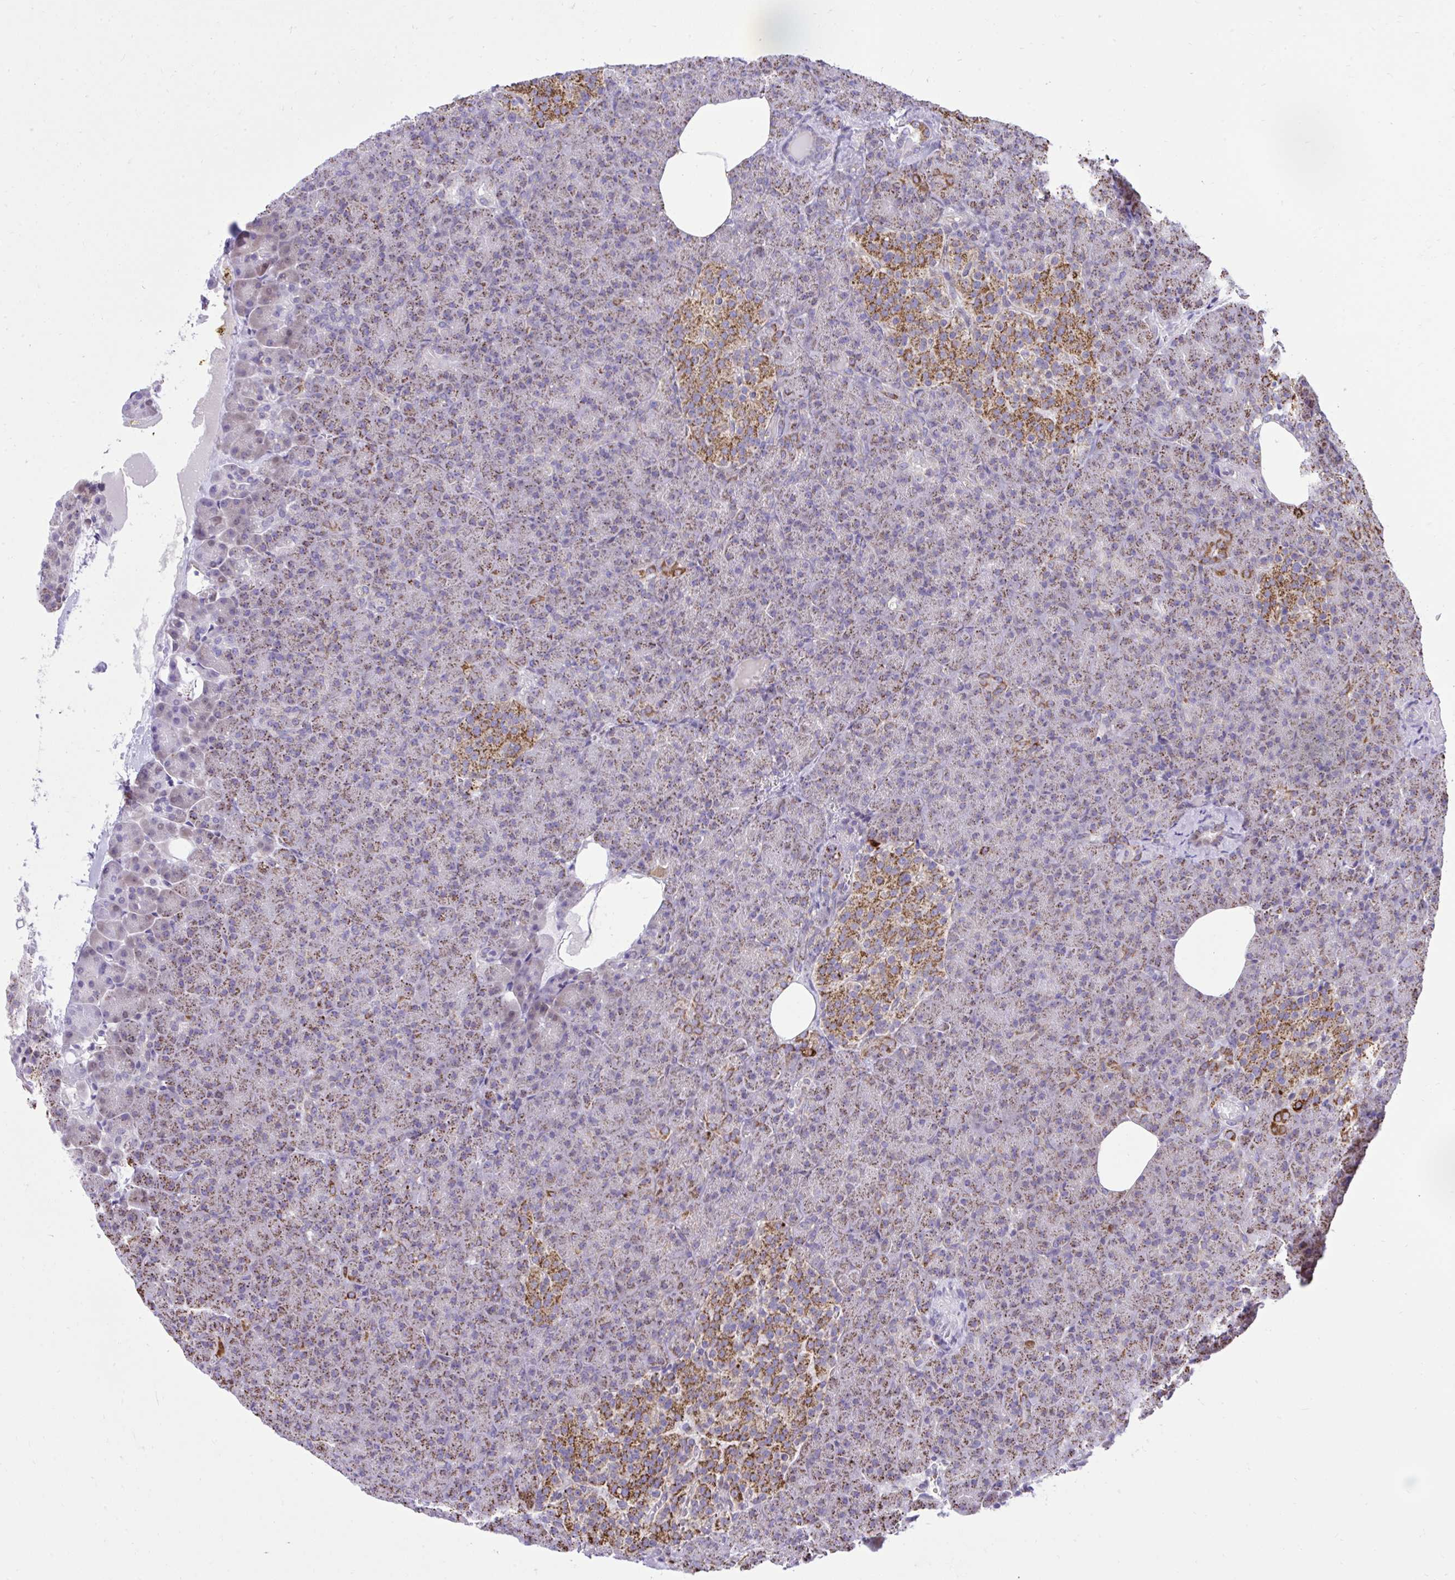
{"staining": {"intensity": "strong", "quantity": "25%-75%", "location": "cytoplasmic/membranous"}, "tissue": "pancreas", "cell_type": "Exocrine glandular cells", "image_type": "normal", "snomed": [{"axis": "morphology", "description": "Normal tissue, NOS"}, {"axis": "topography", "description": "Pancreas"}], "caption": "Protein staining by immunohistochemistry displays strong cytoplasmic/membranous staining in approximately 25%-75% of exocrine glandular cells in benign pancreas. The staining is performed using DAB brown chromogen to label protein expression. The nuclei are counter-stained blue using hematoxylin.", "gene": "ZNF362", "patient": {"sex": "female", "age": 74}}